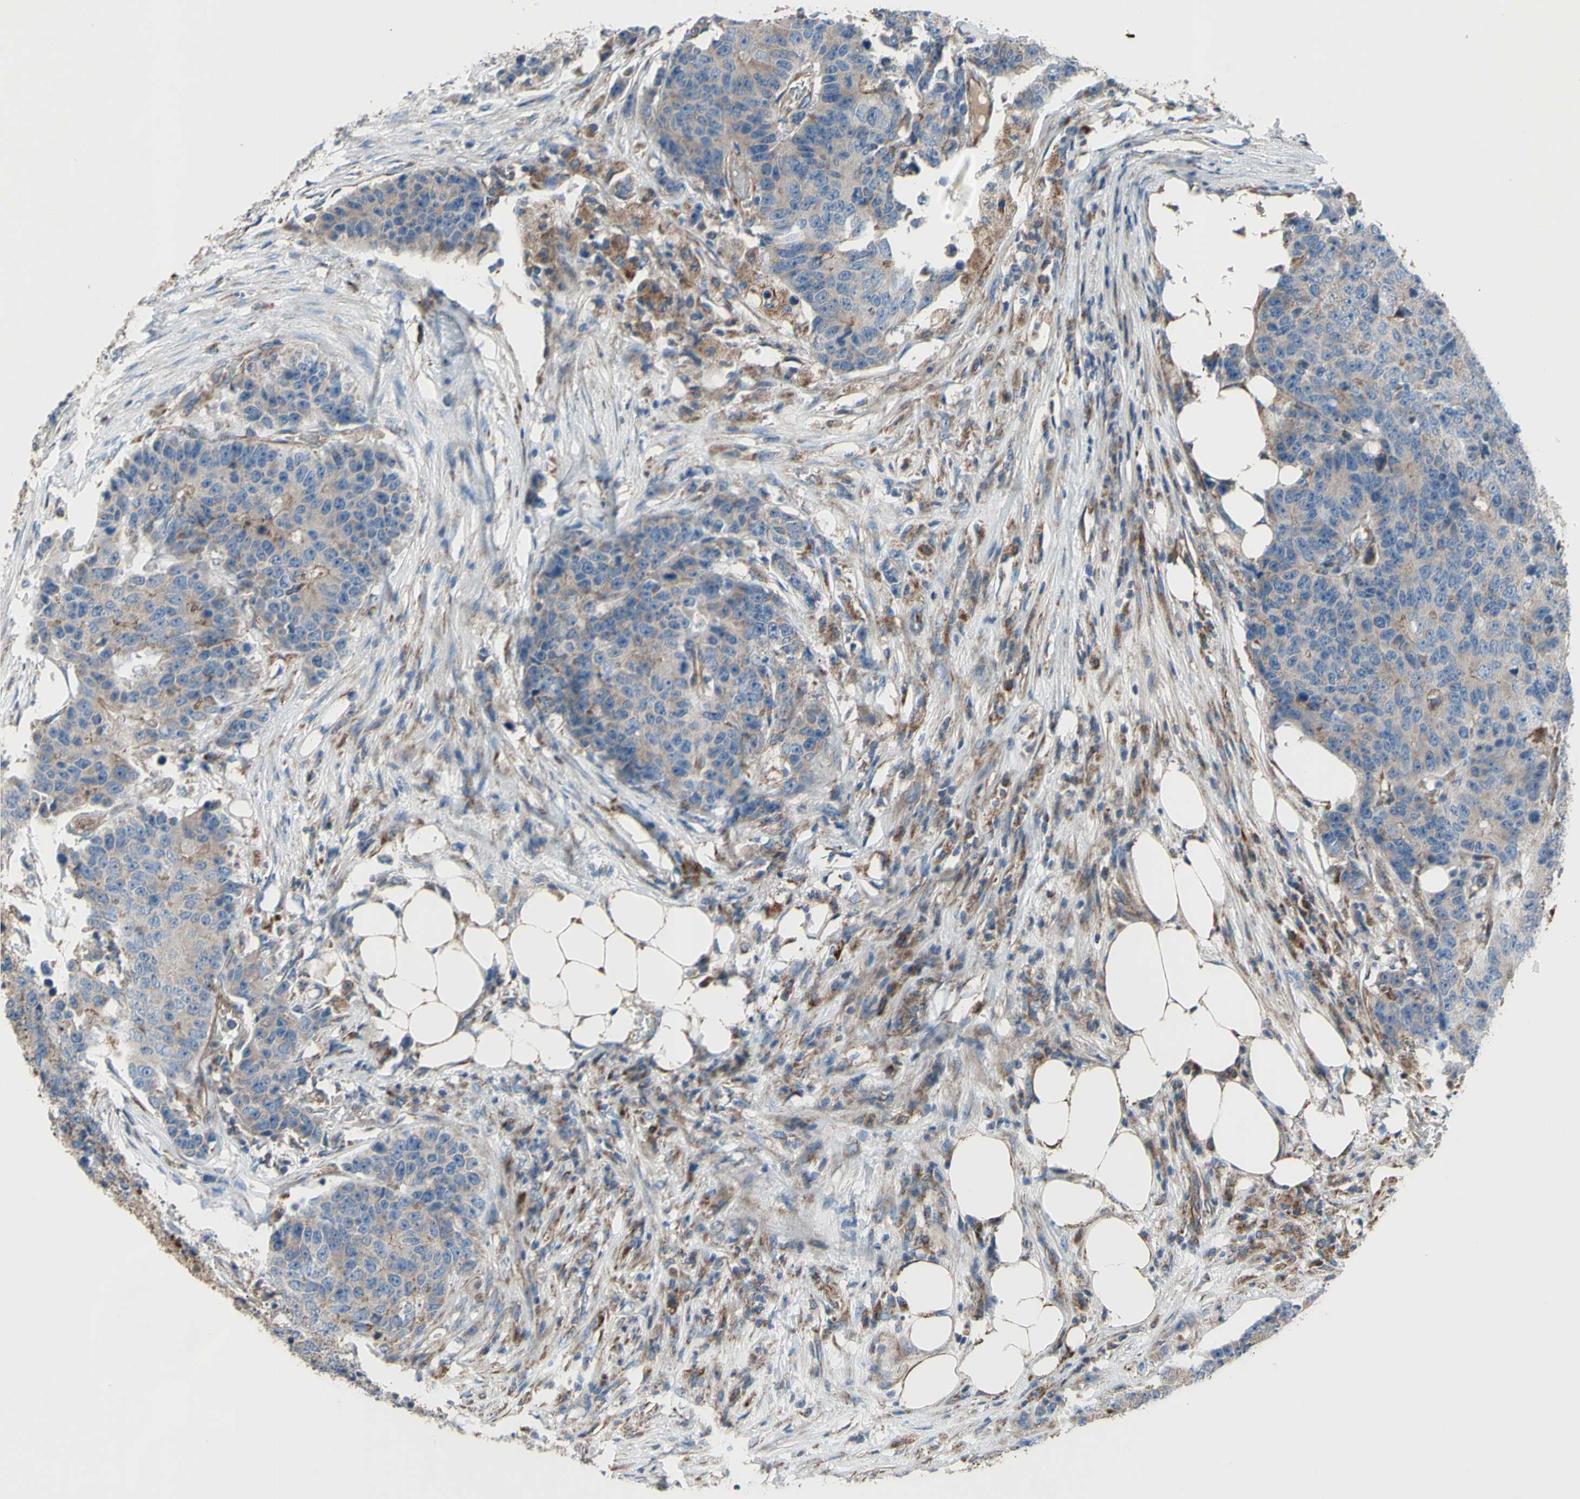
{"staining": {"intensity": "weak", "quantity": ">75%", "location": "cytoplasmic/membranous"}, "tissue": "colorectal cancer", "cell_type": "Tumor cells", "image_type": "cancer", "snomed": [{"axis": "morphology", "description": "Adenocarcinoma, NOS"}, {"axis": "topography", "description": "Colon"}], "caption": "Tumor cells show weak cytoplasmic/membranous expression in approximately >75% of cells in adenocarcinoma (colorectal). (brown staining indicates protein expression, while blue staining denotes nuclei).", "gene": "EMC7", "patient": {"sex": "female", "age": 86}}